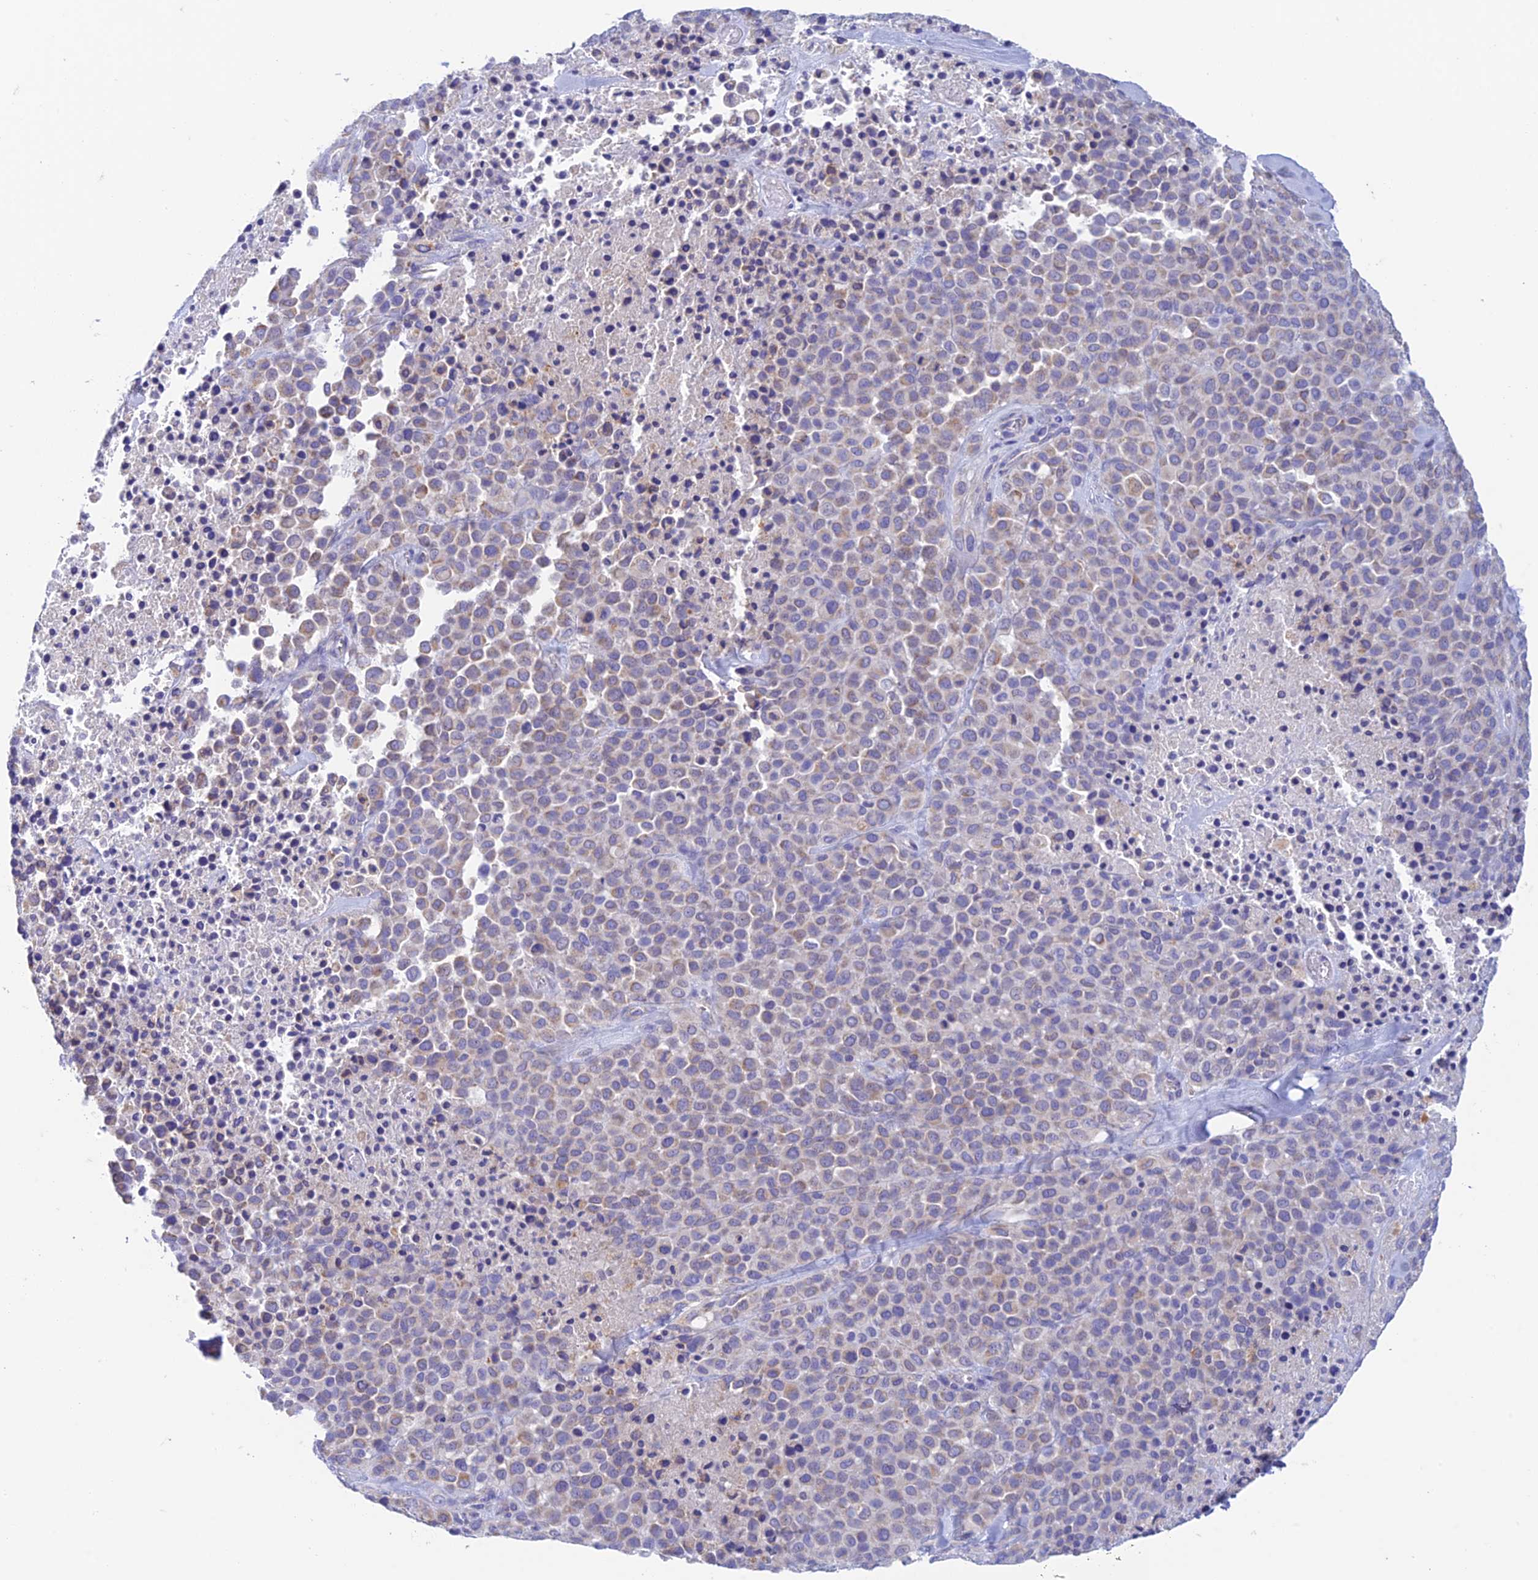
{"staining": {"intensity": "weak", "quantity": "<25%", "location": "cytoplasmic/membranous"}, "tissue": "melanoma", "cell_type": "Tumor cells", "image_type": "cancer", "snomed": [{"axis": "morphology", "description": "Malignant melanoma, Metastatic site"}, {"axis": "topography", "description": "Skin"}], "caption": "The histopathology image demonstrates no staining of tumor cells in malignant melanoma (metastatic site). (IHC, brightfield microscopy, high magnification).", "gene": "ZNF181", "patient": {"sex": "female", "age": 81}}